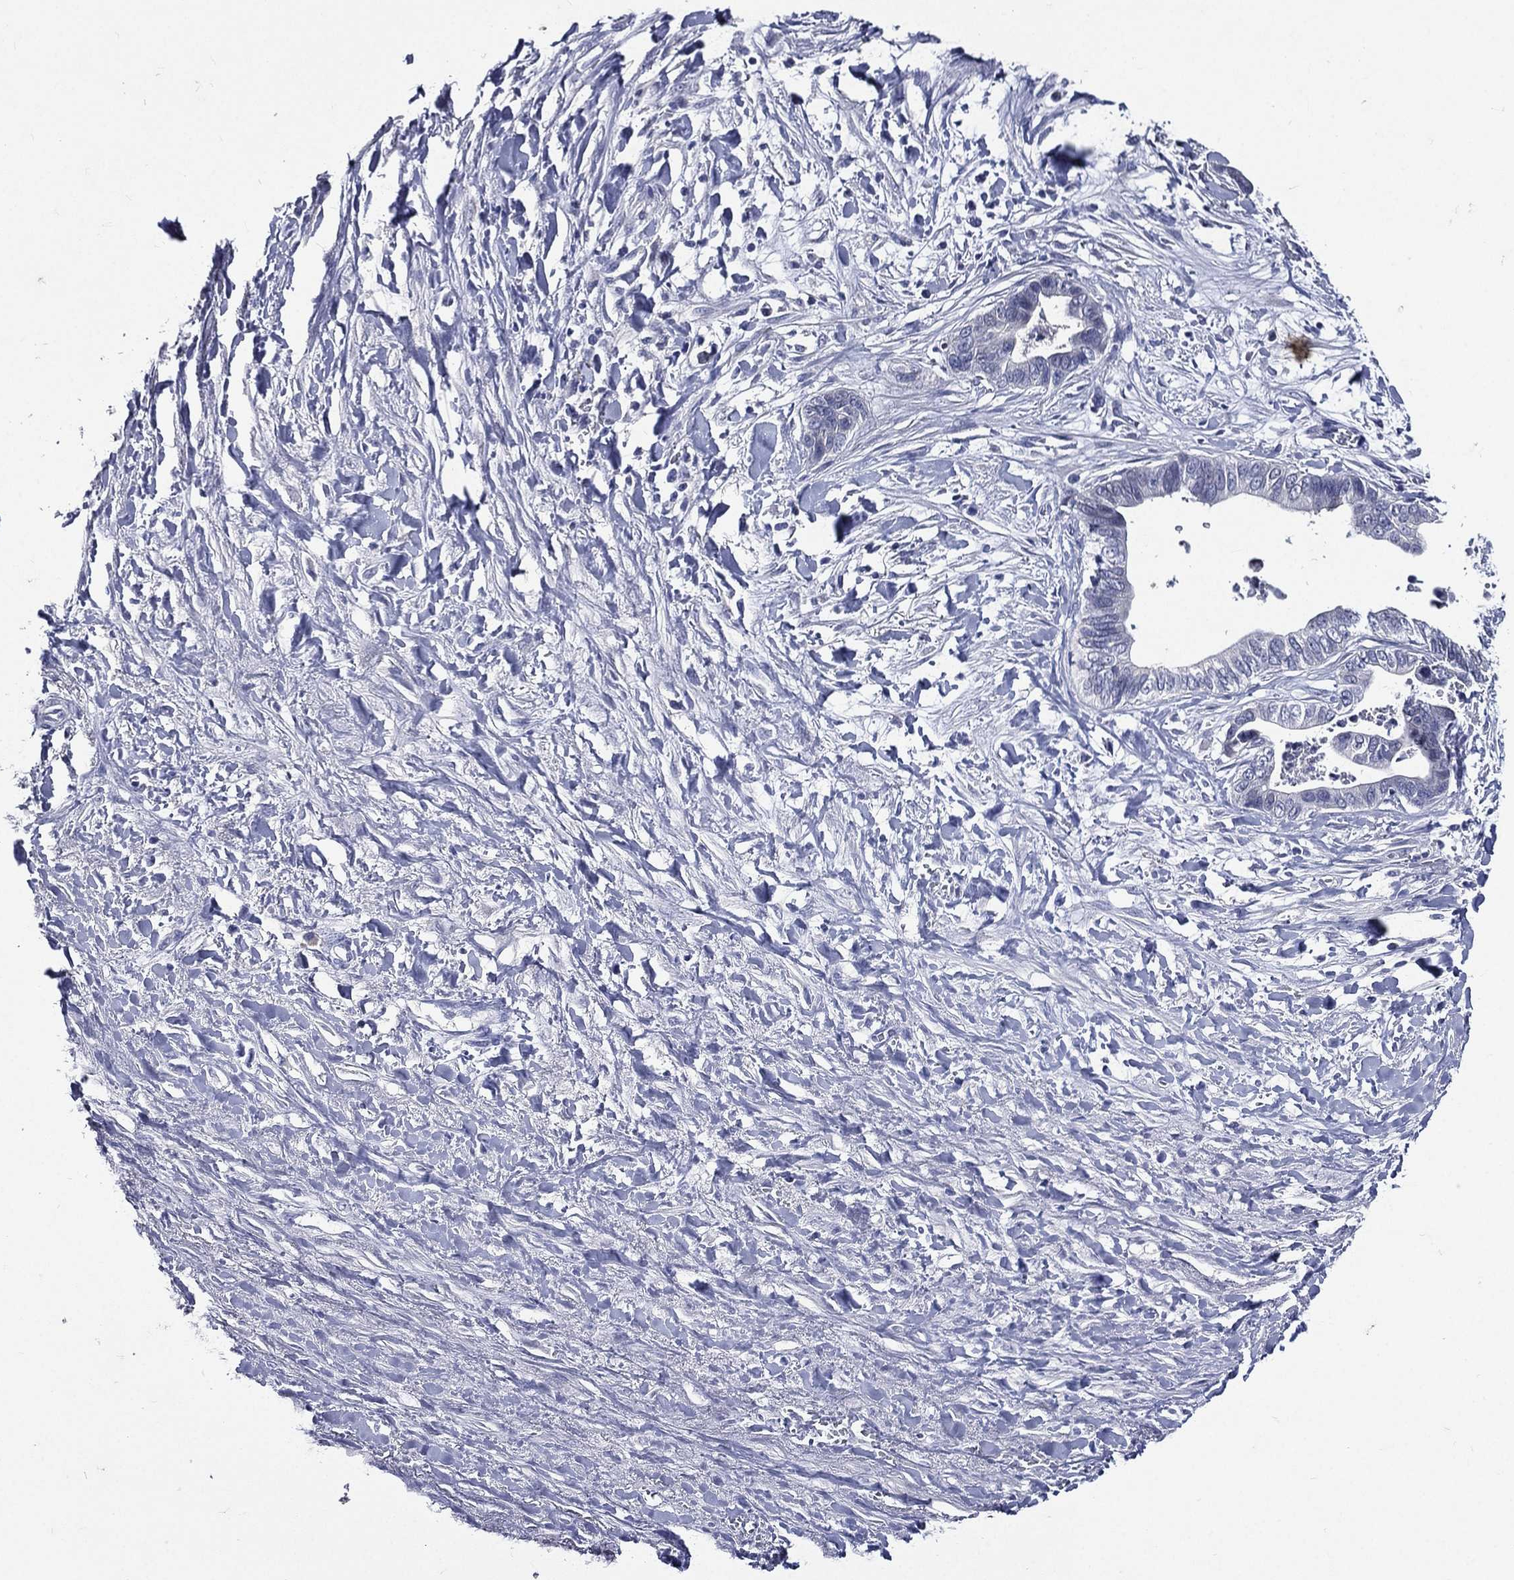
{"staining": {"intensity": "negative", "quantity": "none", "location": "none"}, "tissue": "liver cancer", "cell_type": "Tumor cells", "image_type": "cancer", "snomed": [{"axis": "morphology", "description": "Cholangiocarcinoma"}, {"axis": "topography", "description": "Liver"}], "caption": "Human liver cancer (cholangiocarcinoma) stained for a protein using immunohistochemistry (IHC) demonstrates no positivity in tumor cells.", "gene": "TGM1", "patient": {"sex": "female", "age": 79}}